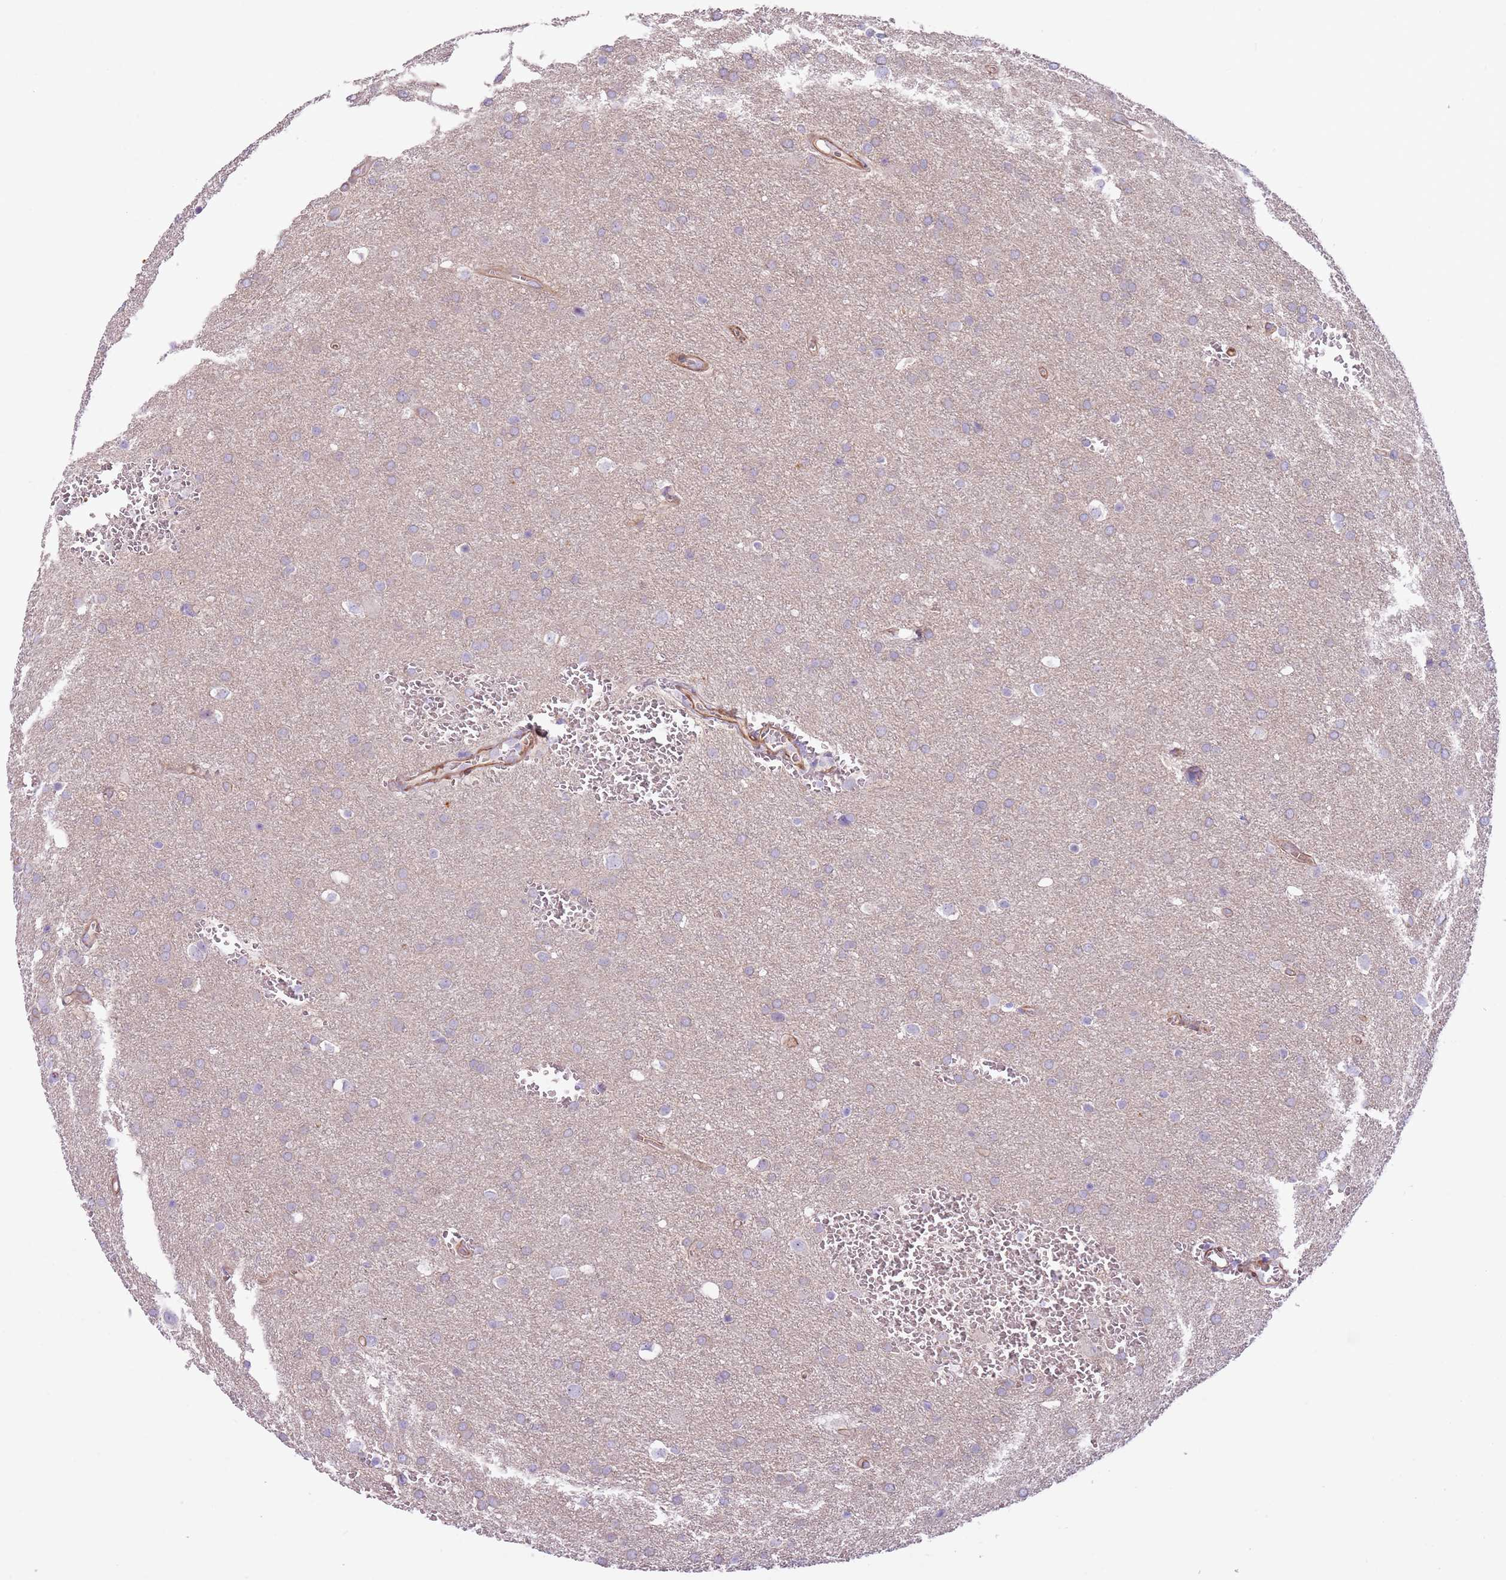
{"staining": {"intensity": "weak", "quantity": "25%-75%", "location": "cytoplasmic/membranous"}, "tissue": "glioma", "cell_type": "Tumor cells", "image_type": "cancer", "snomed": [{"axis": "morphology", "description": "Glioma, malignant, Low grade"}, {"axis": "topography", "description": "Brain"}], "caption": "The image displays immunohistochemical staining of malignant glioma (low-grade). There is weak cytoplasmic/membranous expression is identified in about 25%-75% of tumor cells.", "gene": "MRO", "patient": {"sex": "female", "age": 32}}